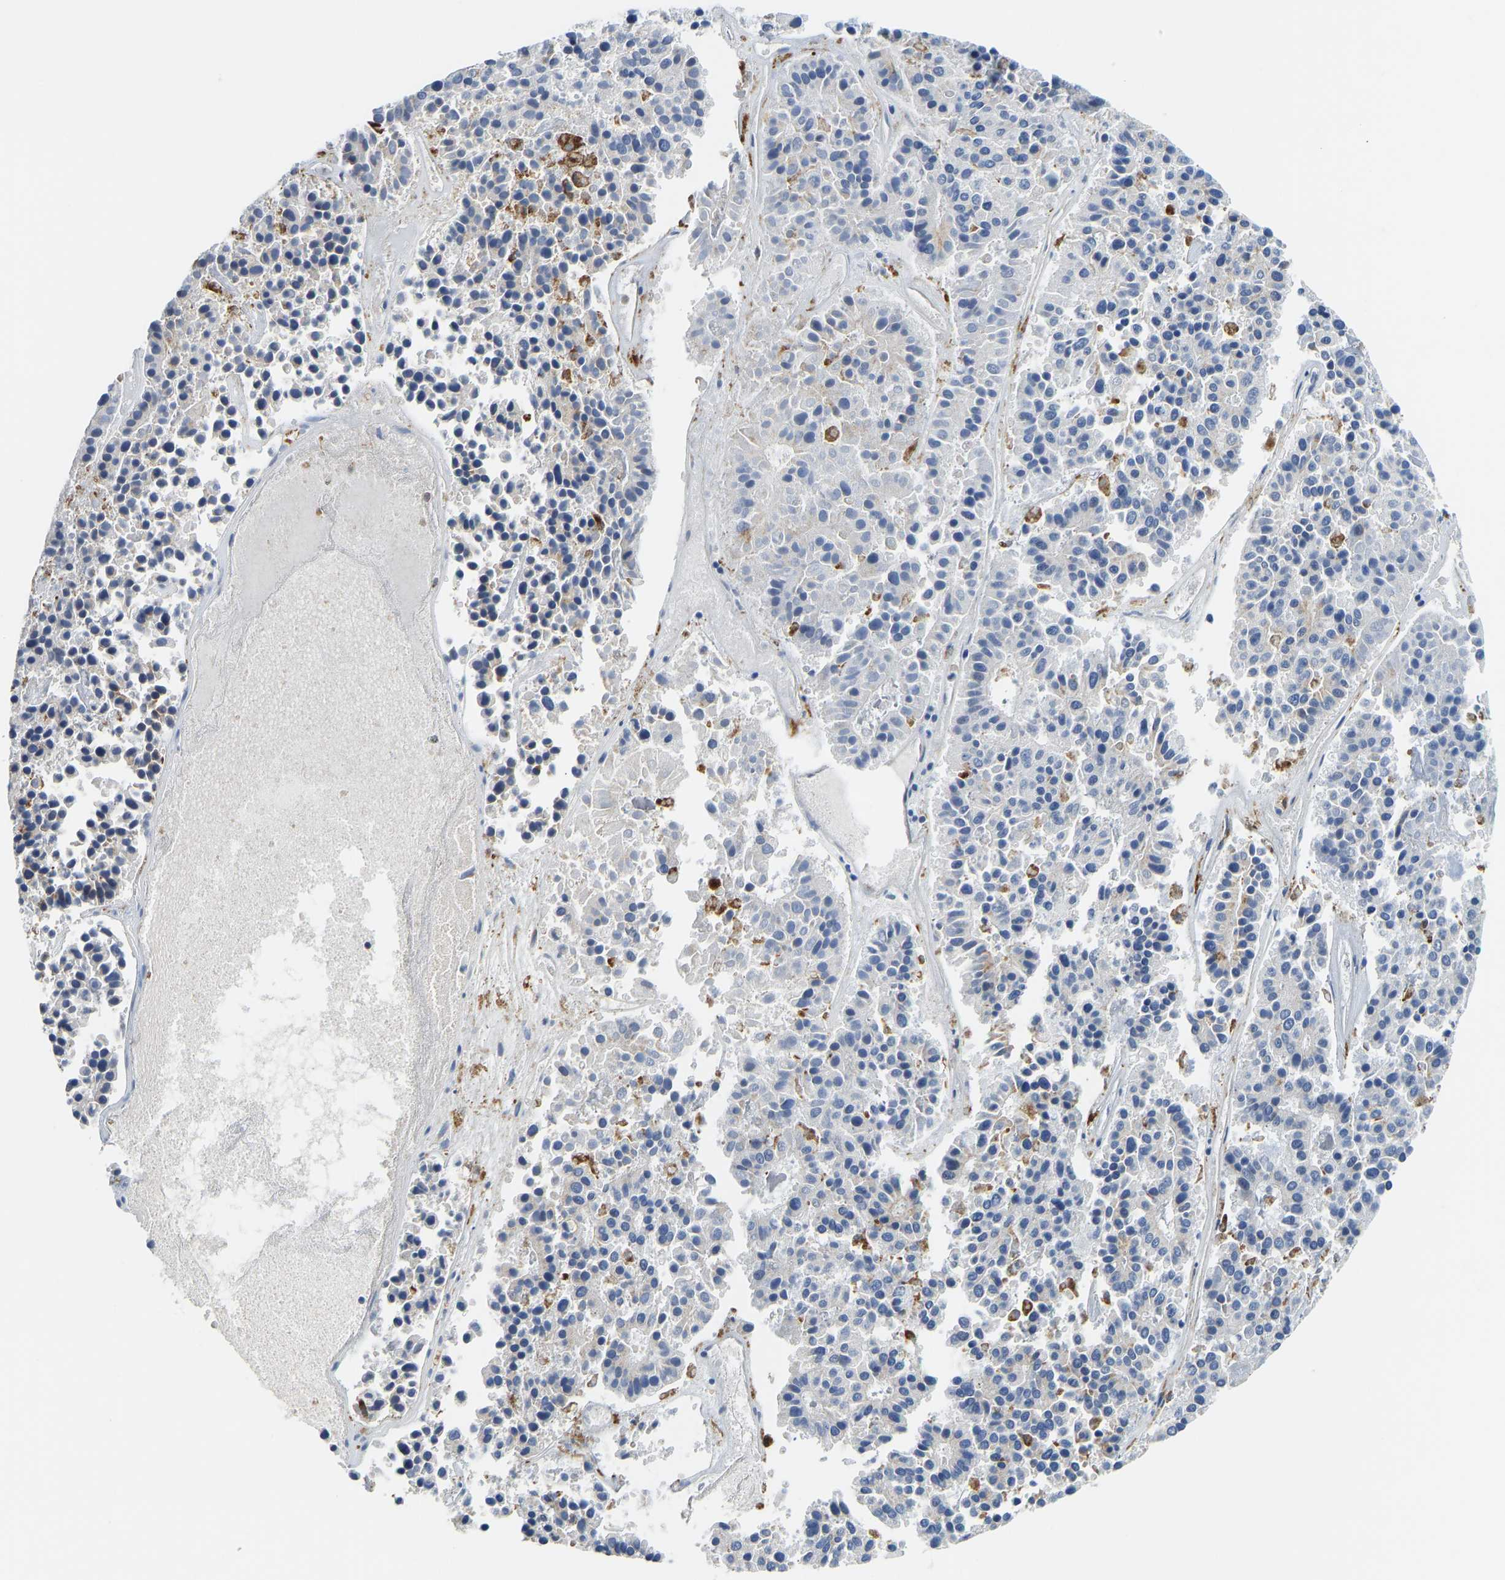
{"staining": {"intensity": "weak", "quantity": "<25%", "location": "cytoplasmic/membranous"}, "tissue": "pancreatic cancer", "cell_type": "Tumor cells", "image_type": "cancer", "snomed": [{"axis": "morphology", "description": "Adenocarcinoma, NOS"}, {"axis": "topography", "description": "Pancreas"}], "caption": "Immunohistochemical staining of pancreatic cancer shows no significant positivity in tumor cells.", "gene": "ATP6V1E1", "patient": {"sex": "male", "age": 50}}